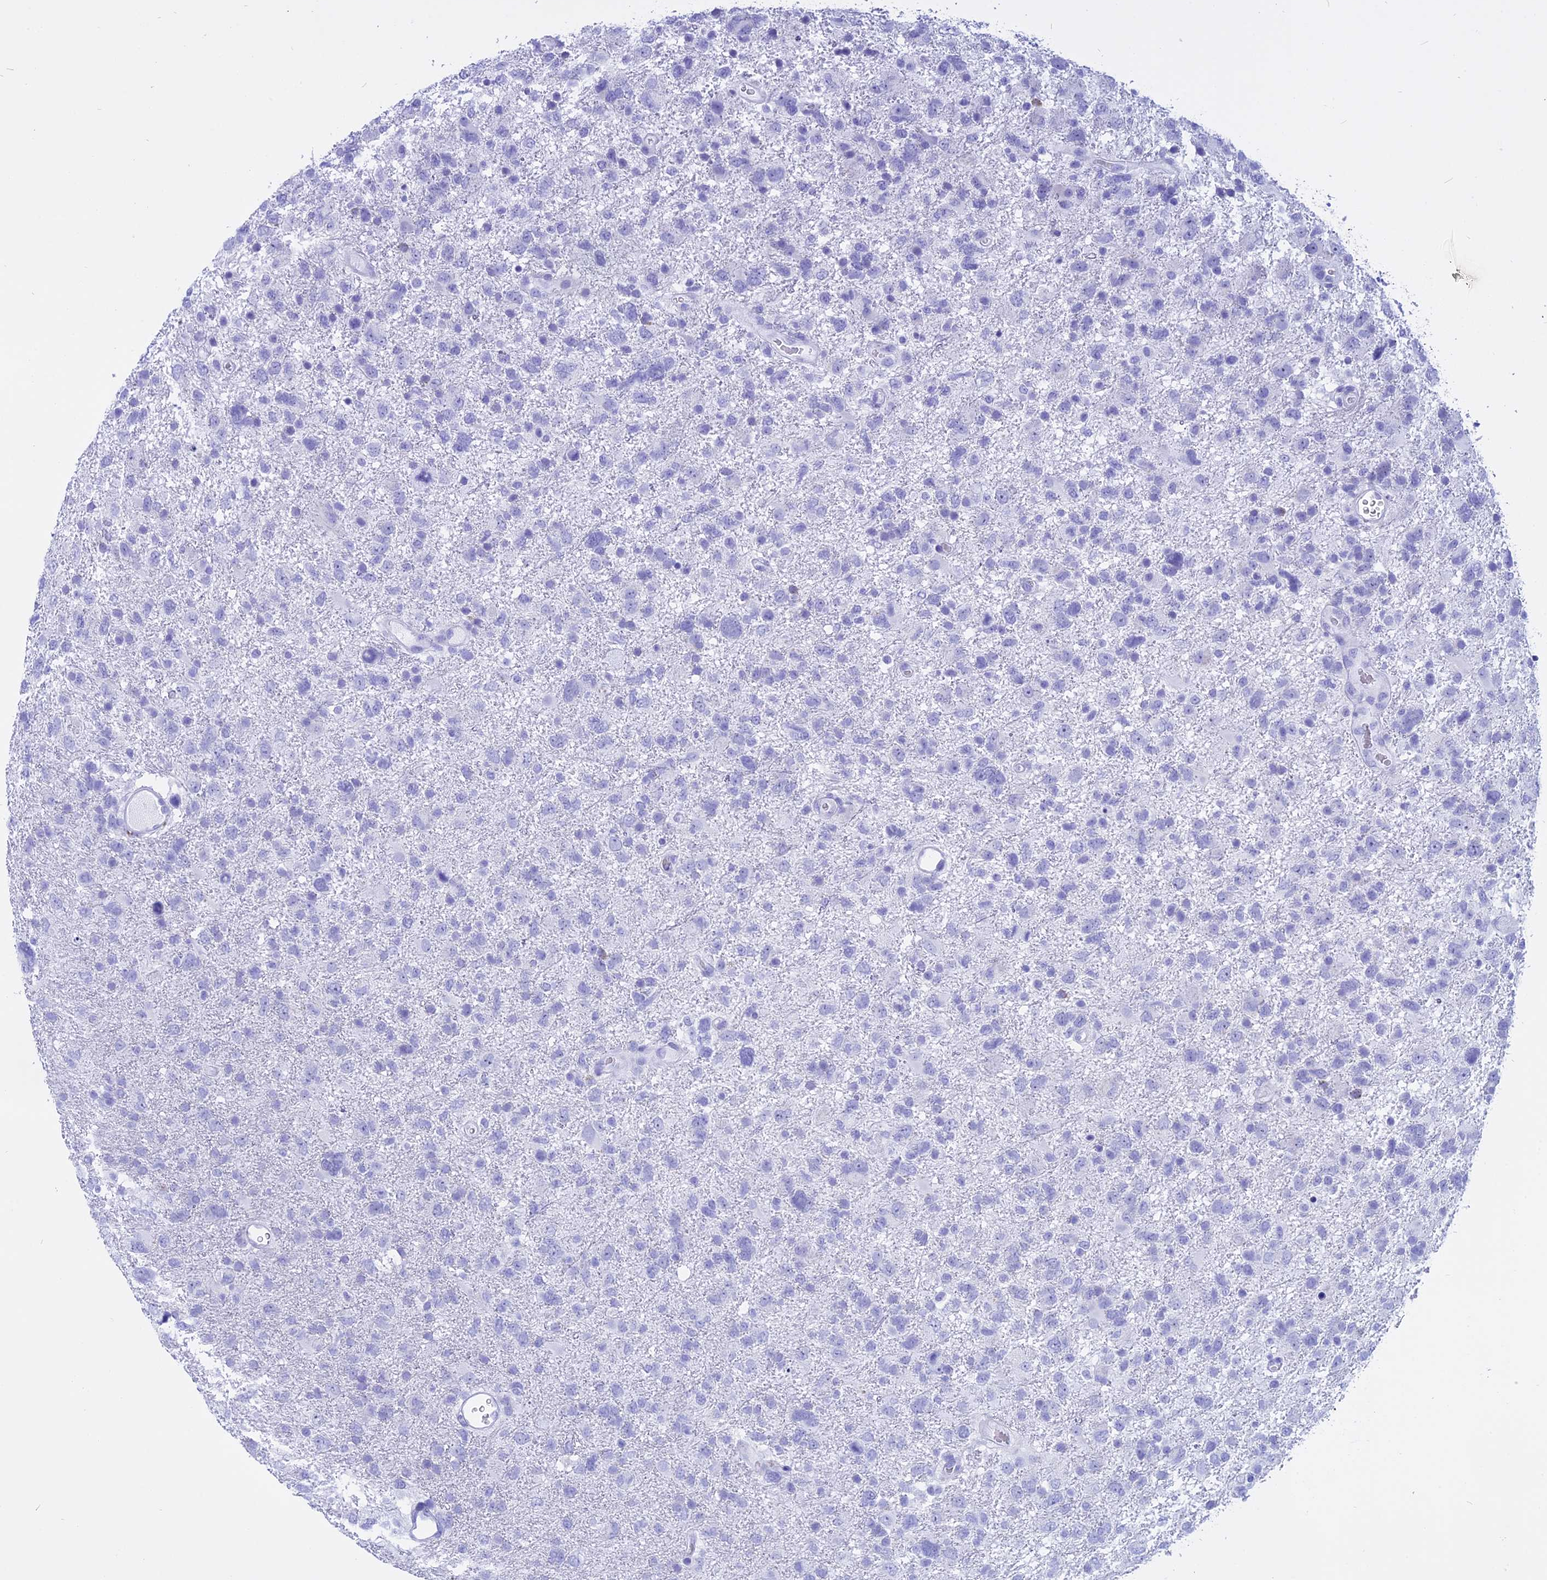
{"staining": {"intensity": "negative", "quantity": "none", "location": "none"}, "tissue": "glioma", "cell_type": "Tumor cells", "image_type": "cancer", "snomed": [{"axis": "morphology", "description": "Glioma, malignant, High grade"}, {"axis": "topography", "description": "Brain"}], "caption": "Immunohistochemical staining of human glioma reveals no significant staining in tumor cells. The staining was performed using DAB to visualize the protein expression in brown, while the nuclei were stained in blue with hematoxylin (Magnification: 20x).", "gene": "ISCA1", "patient": {"sex": "male", "age": 61}}